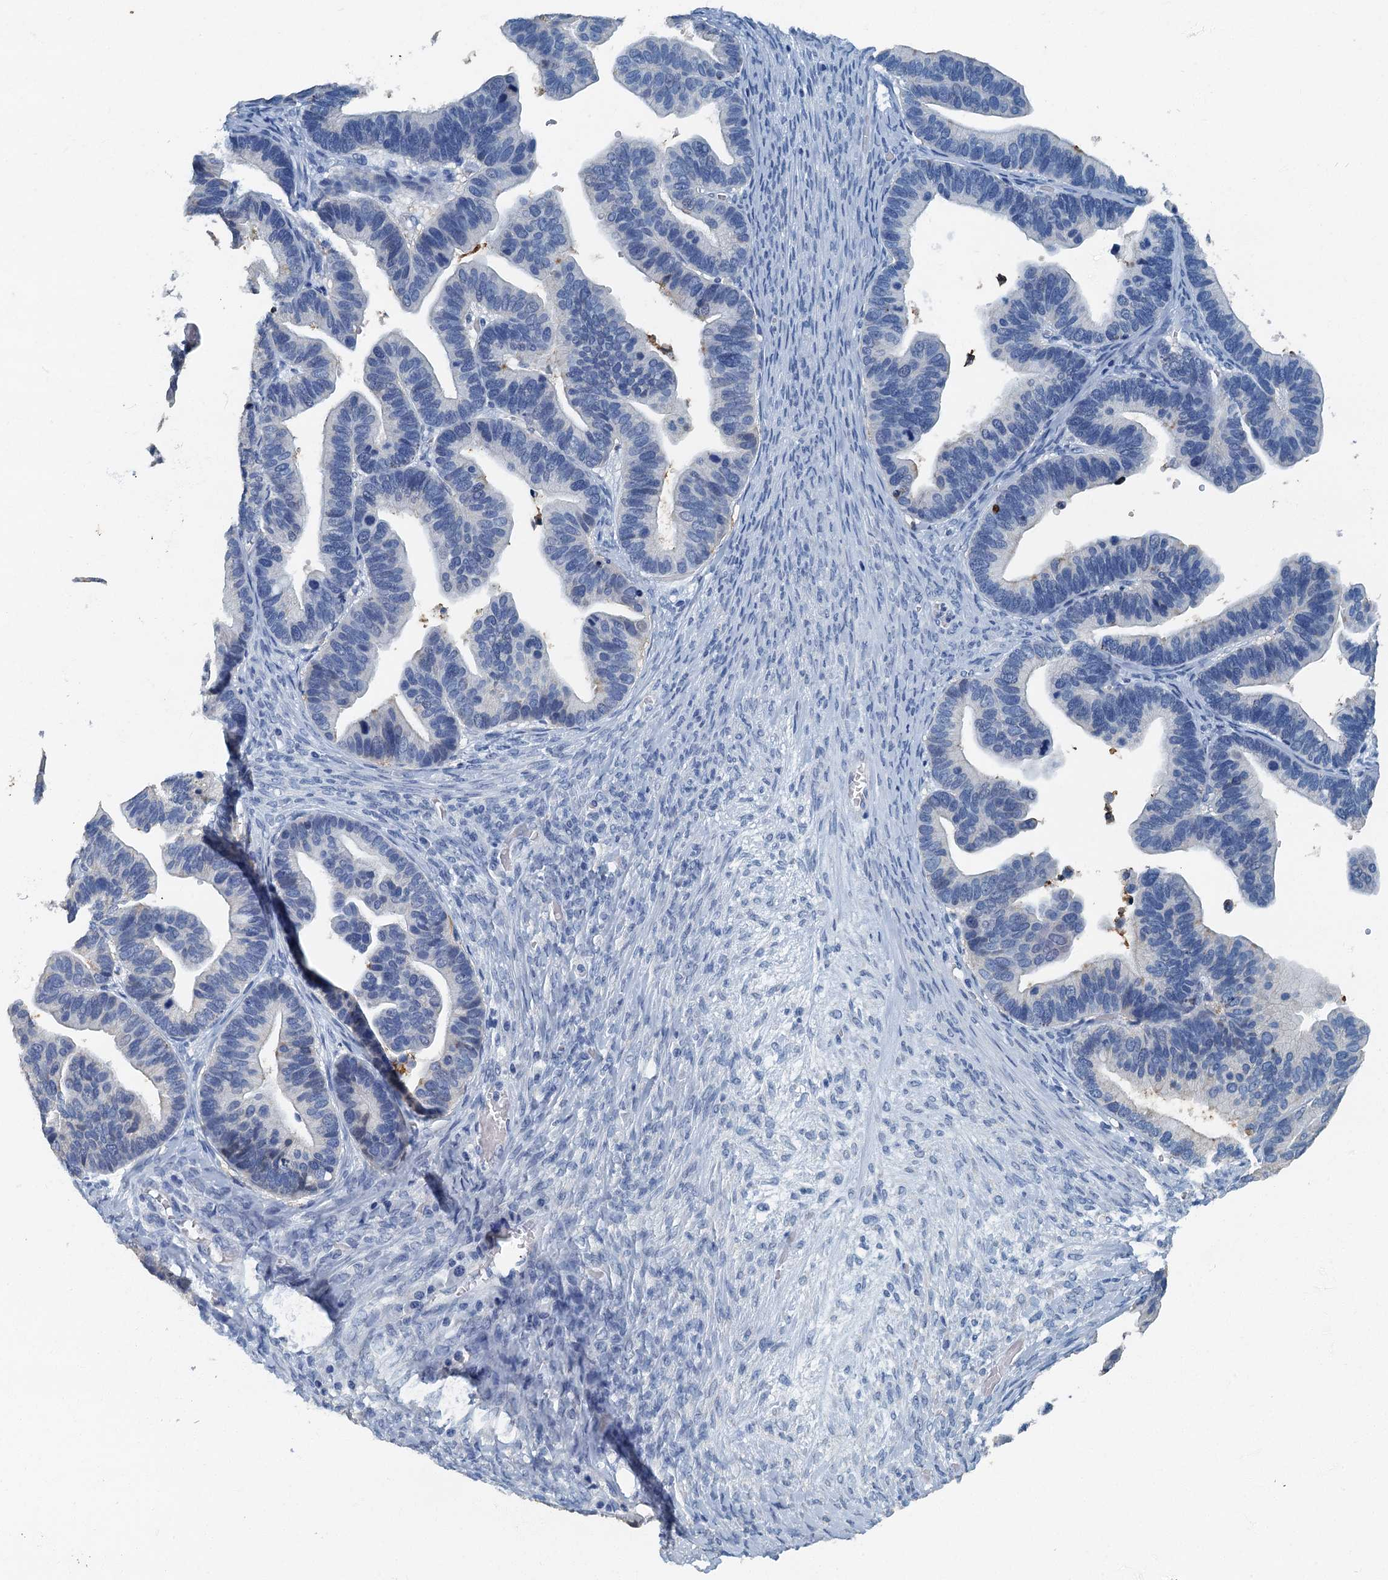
{"staining": {"intensity": "negative", "quantity": "none", "location": "none"}, "tissue": "ovarian cancer", "cell_type": "Tumor cells", "image_type": "cancer", "snomed": [{"axis": "morphology", "description": "Cystadenocarcinoma, serous, NOS"}, {"axis": "topography", "description": "Ovary"}], "caption": "Immunohistochemistry image of human serous cystadenocarcinoma (ovarian) stained for a protein (brown), which reveals no staining in tumor cells.", "gene": "GADL1", "patient": {"sex": "female", "age": 56}}